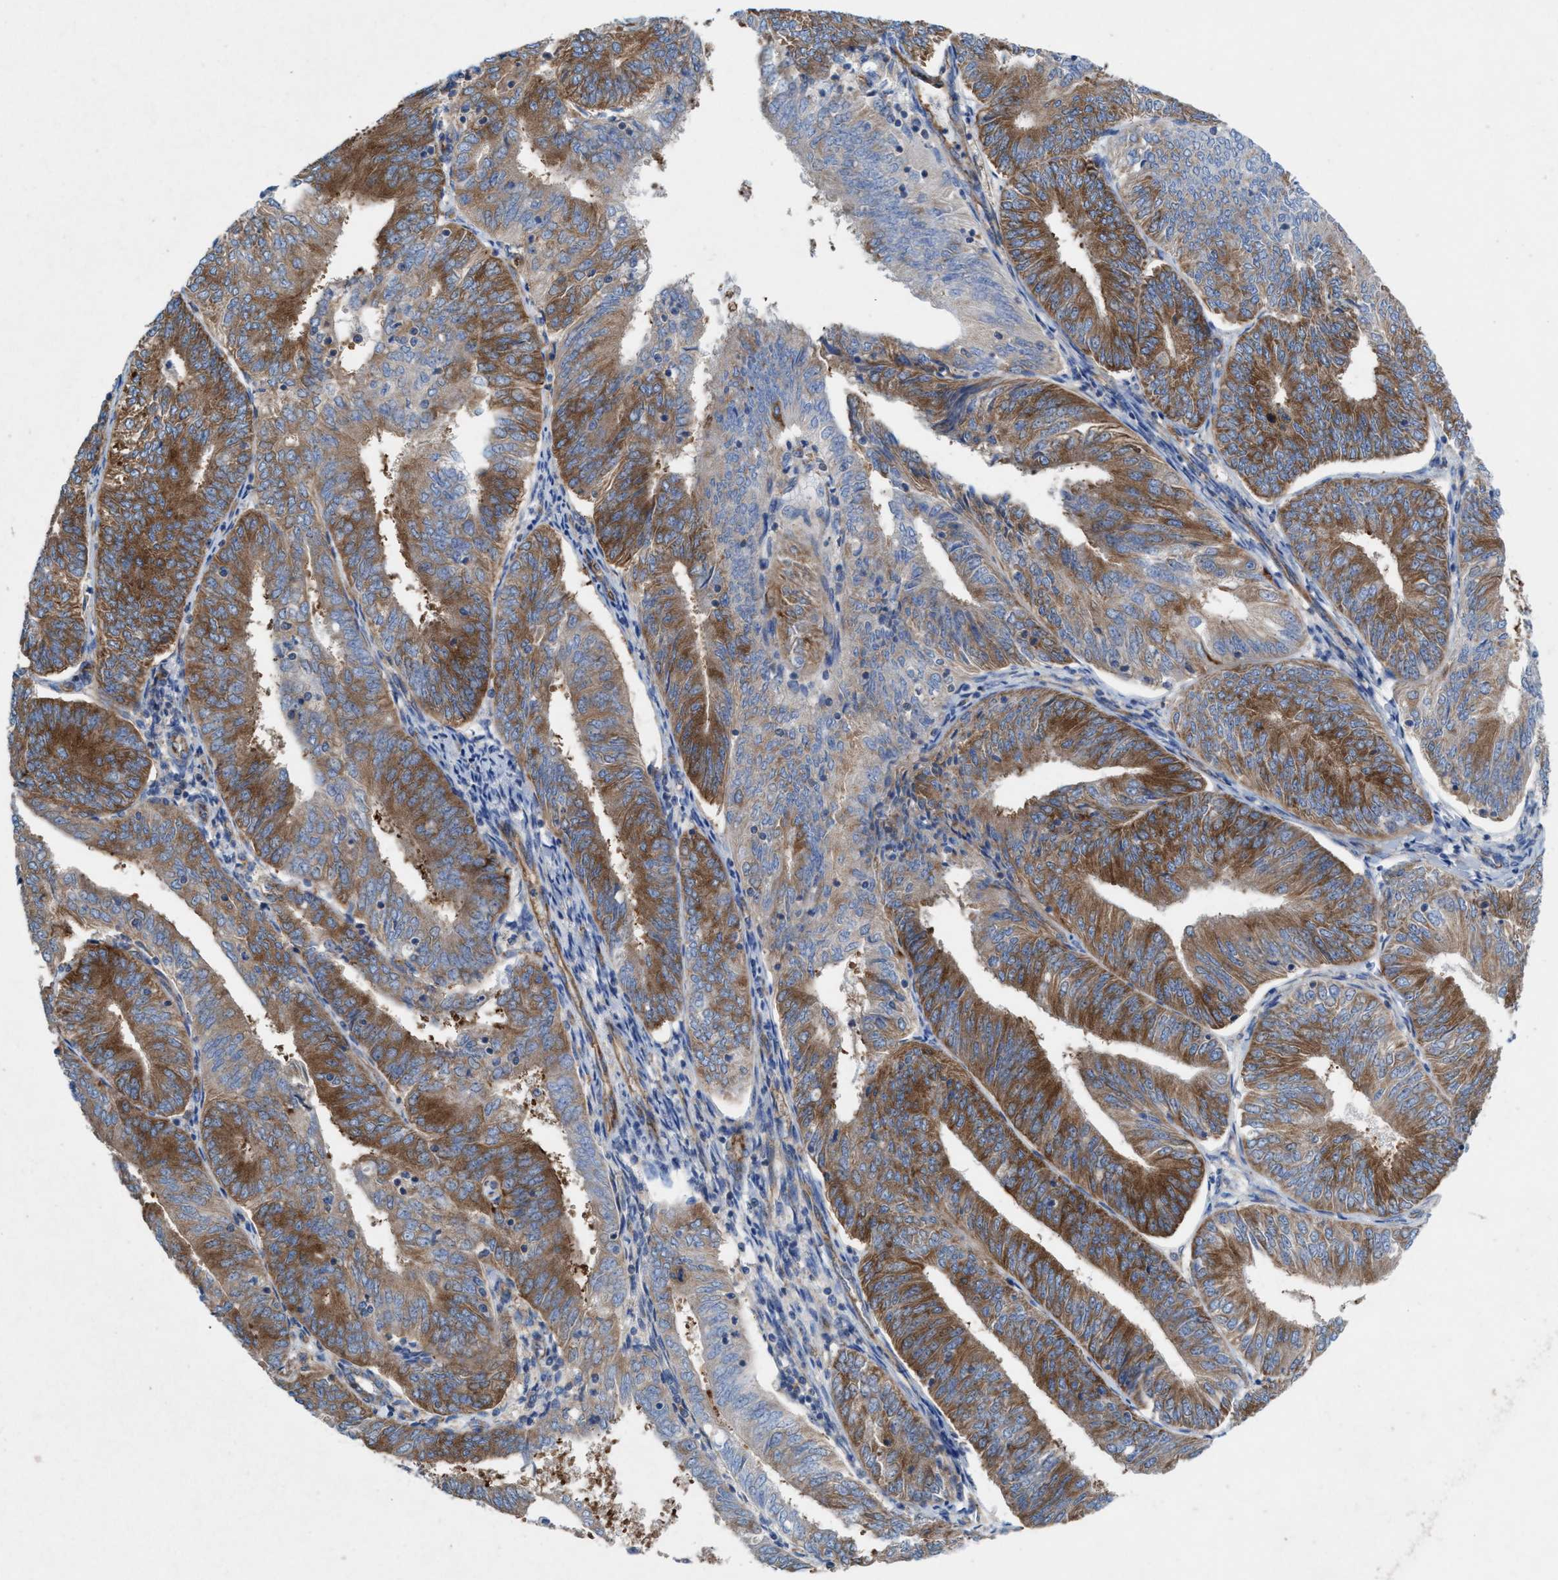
{"staining": {"intensity": "moderate", "quantity": ">75%", "location": "cytoplasmic/membranous"}, "tissue": "endometrial cancer", "cell_type": "Tumor cells", "image_type": "cancer", "snomed": [{"axis": "morphology", "description": "Adenocarcinoma, NOS"}, {"axis": "topography", "description": "Endometrium"}], "caption": "Brown immunohistochemical staining in adenocarcinoma (endometrial) displays moderate cytoplasmic/membranous staining in about >75% of tumor cells.", "gene": "NYAP1", "patient": {"sex": "female", "age": 58}}